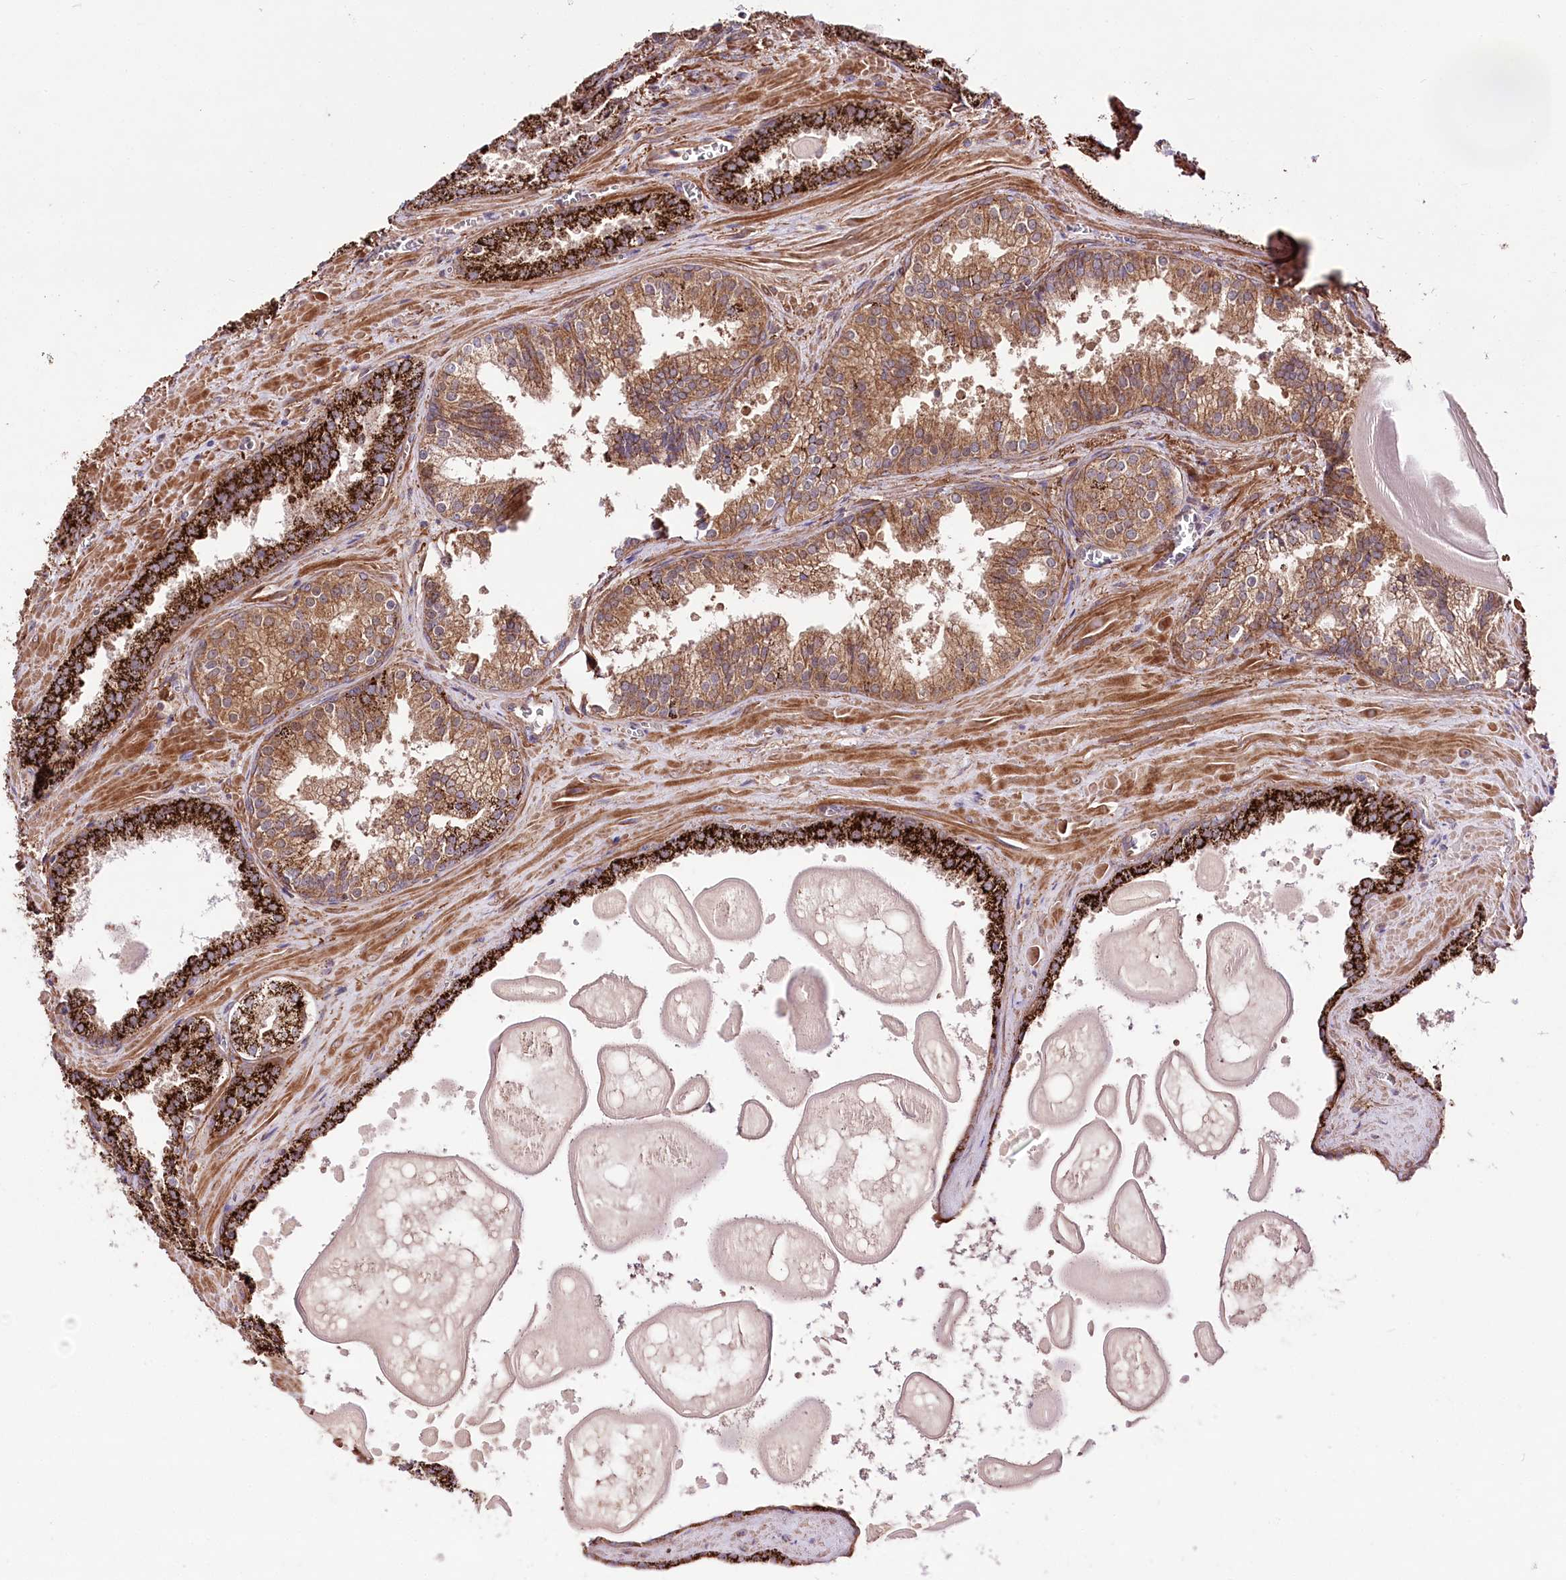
{"staining": {"intensity": "strong", "quantity": ">75%", "location": "cytoplasmic/membranous"}, "tissue": "prostate cancer", "cell_type": "Tumor cells", "image_type": "cancer", "snomed": [{"axis": "morphology", "description": "Adenocarcinoma, High grade"}, {"axis": "topography", "description": "Prostate"}], "caption": "Protein staining by immunohistochemistry (IHC) demonstrates strong cytoplasmic/membranous expression in approximately >75% of tumor cells in prostate adenocarcinoma (high-grade). The staining was performed using DAB to visualize the protein expression in brown, while the nuclei were stained in blue with hematoxylin (Magnification: 20x).", "gene": "WWC1", "patient": {"sex": "male", "age": 66}}